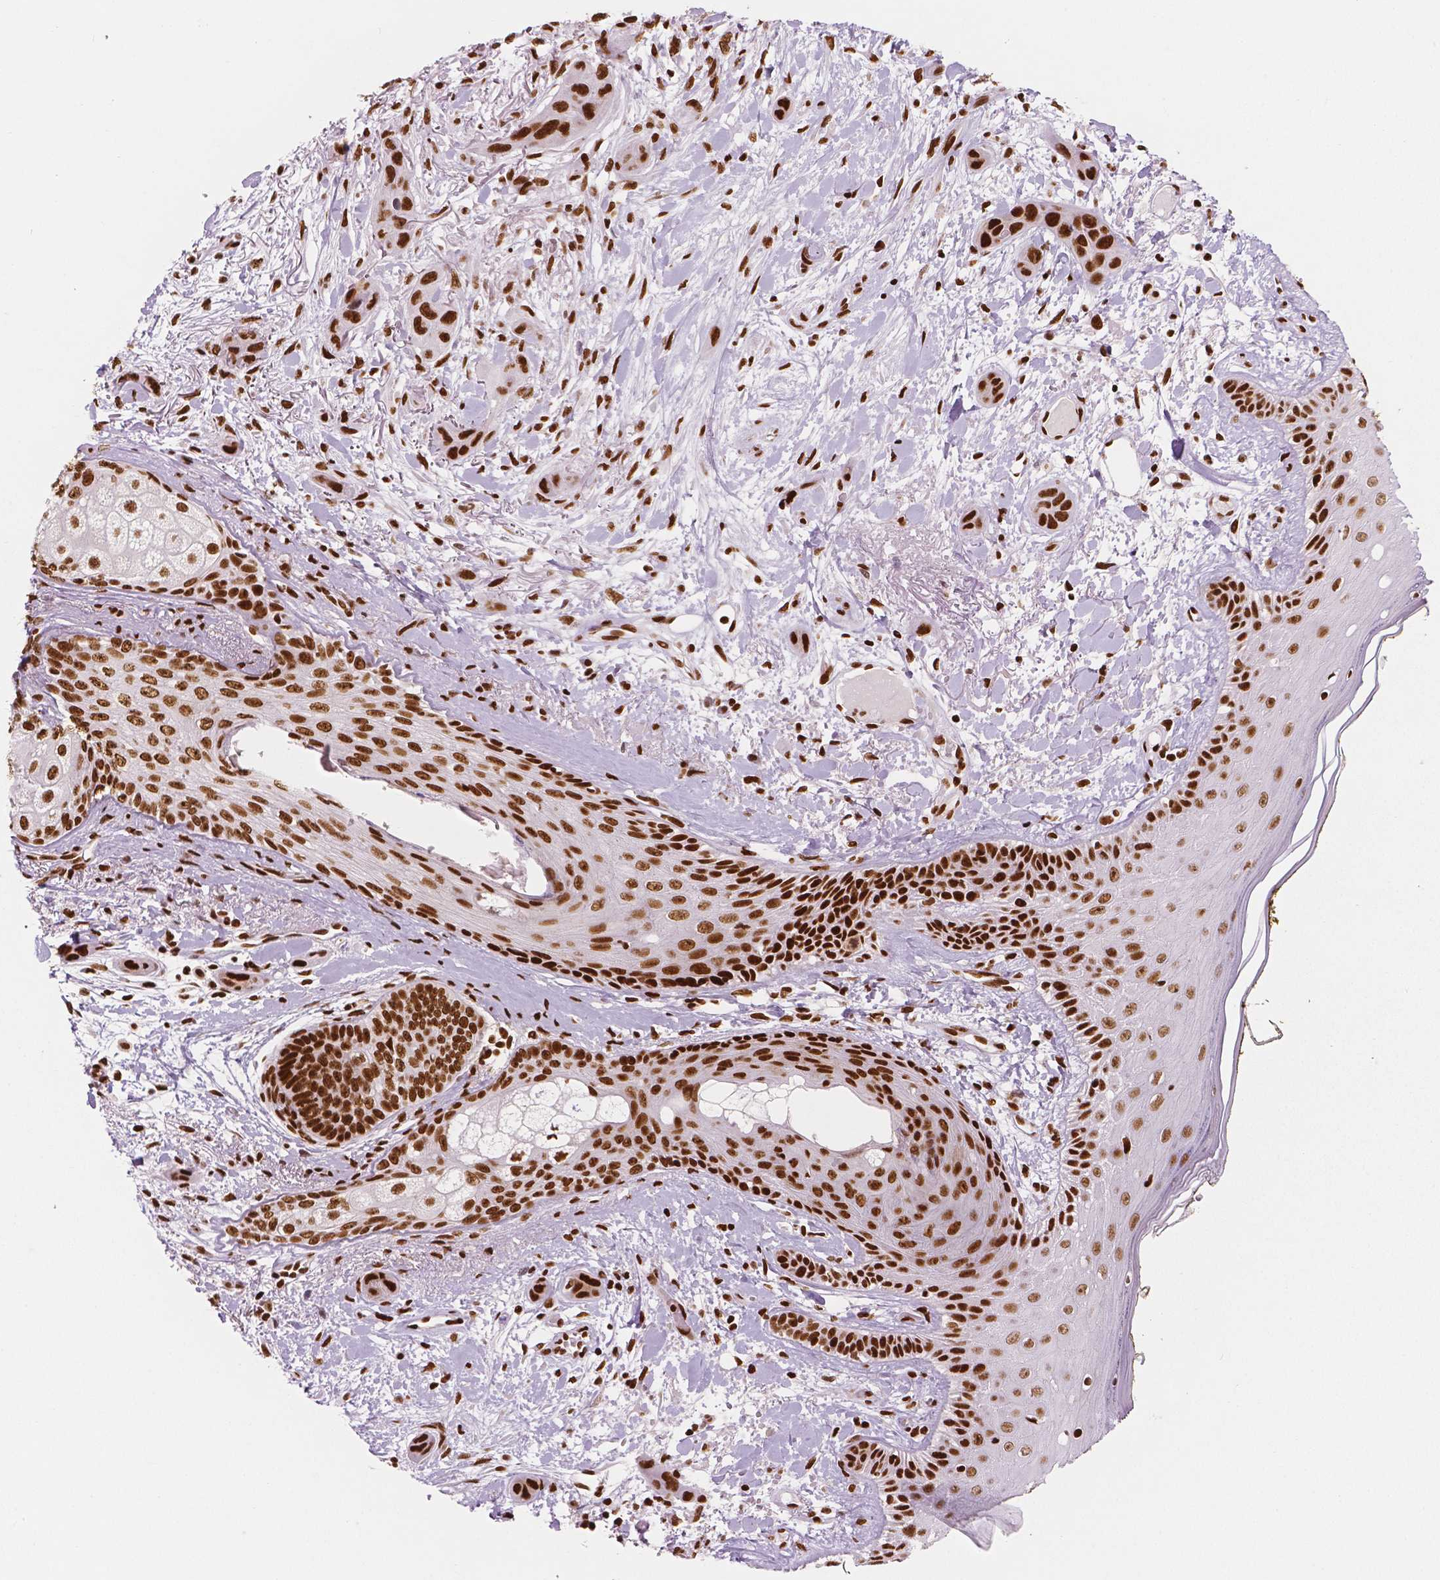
{"staining": {"intensity": "strong", "quantity": ">75%", "location": "nuclear"}, "tissue": "skin cancer", "cell_type": "Tumor cells", "image_type": "cancer", "snomed": [{"axis": "morphology", "description": "Squamous cell carcinoma, NOS"}, {"axis": "topography", "description": "Skin"}], "caption": "A brown stain shows strong nuclear staining of a protein in human squamous cell carcinoma (skin) tumor cells.", "gene": "BRD4", "patient": {"sex": "male", "age": 79}}